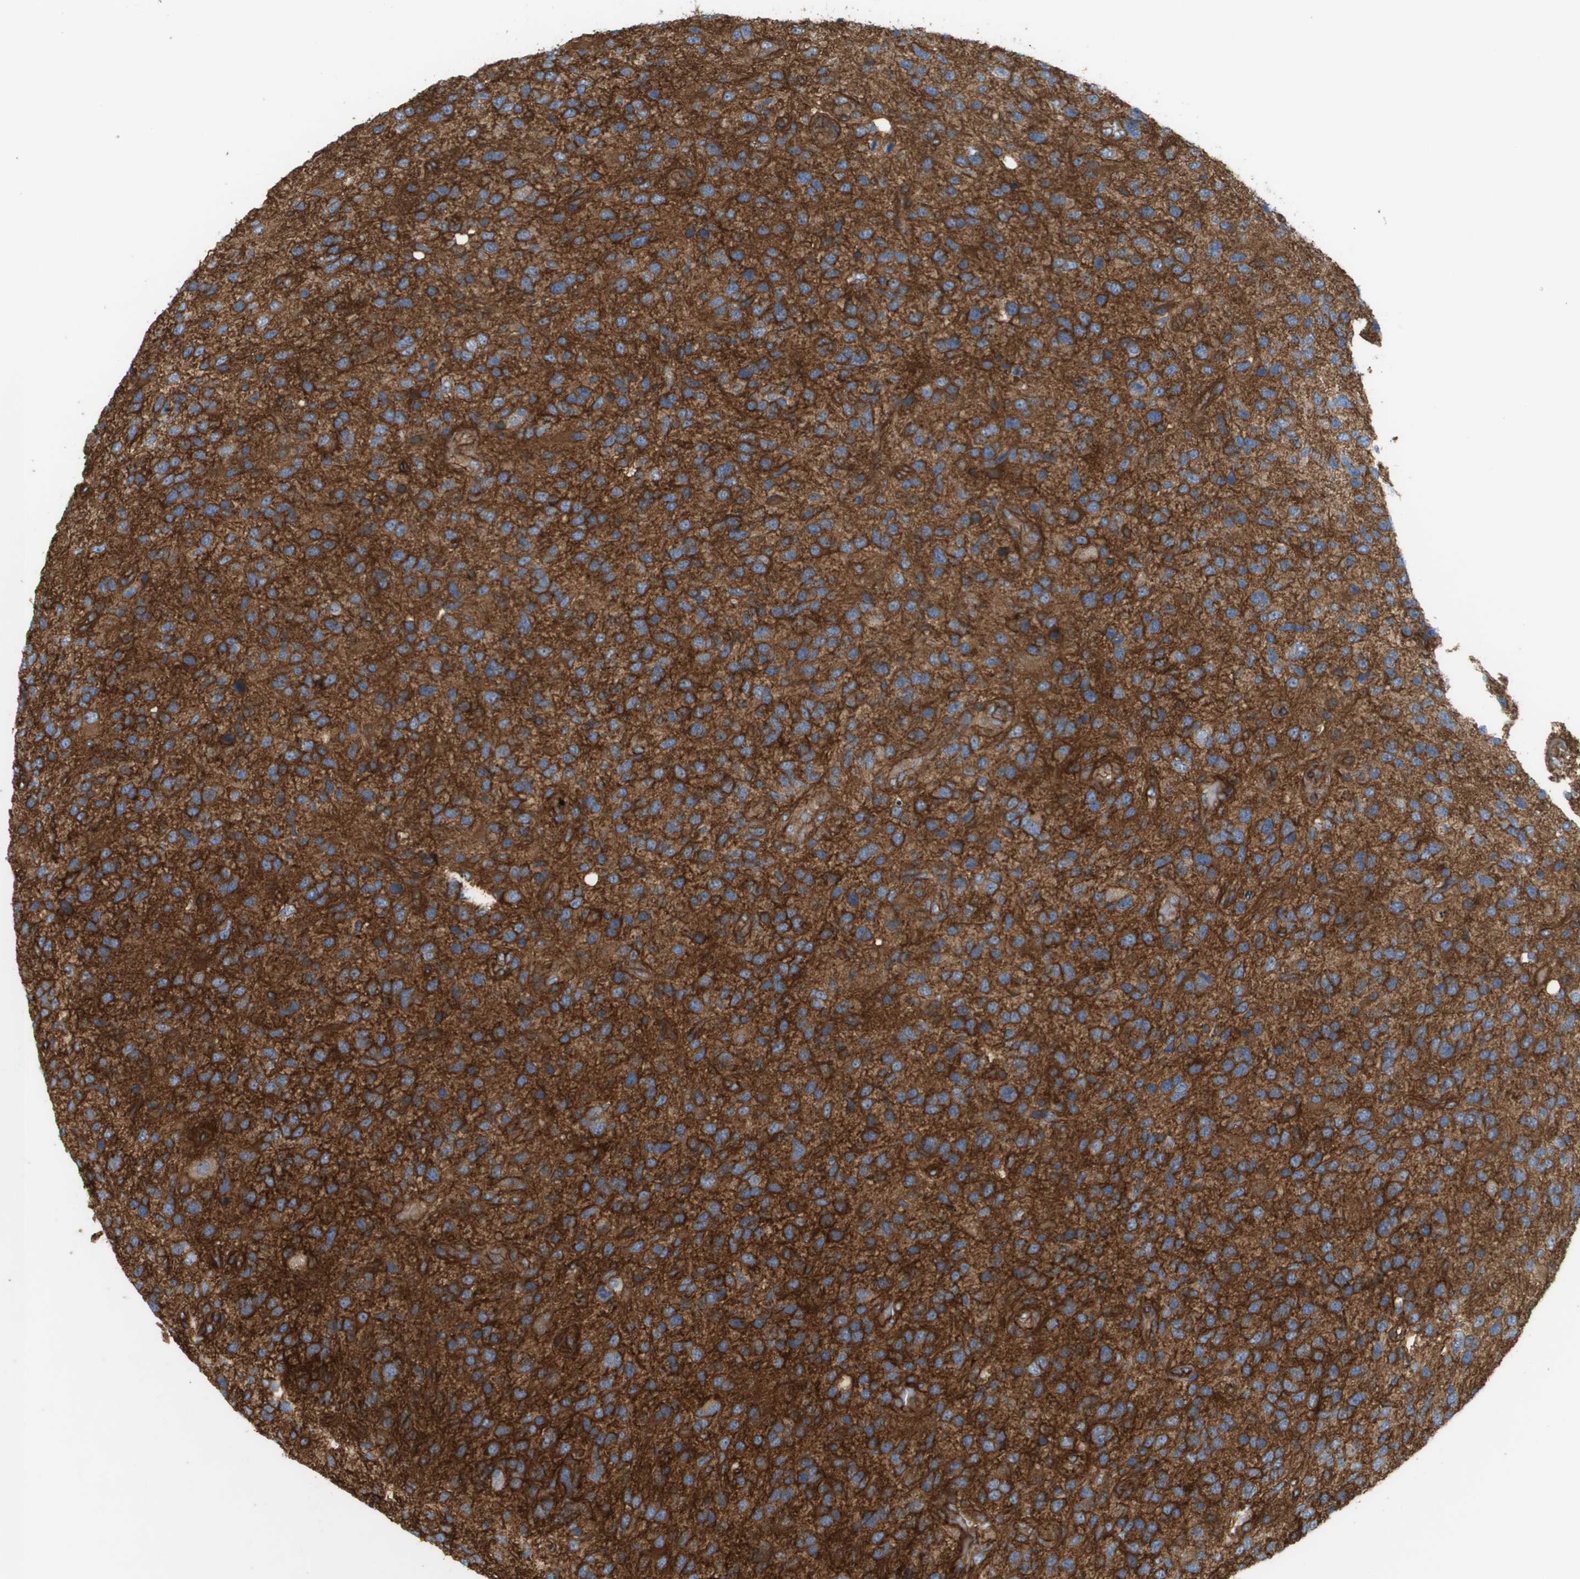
{"staining": {"intensity": "strong", "quantity": ">75%", "location": "cytoplasmic/membranous"}, "tissue": "glioma", "cell_type": "Tumor cells", "image_type": "cancer", "snomed": [{"axis": "morphology", "description": "Glioma, malignant, High grade"}, {"axis": "topography", "description": "Brain"}], "caption": "Human malignant high-grade glioma stained with a protein marker demonstrates strong staining in tumor cells.", "gene": "SGMS2", "patient": {"sex": "female", "age": 58}}